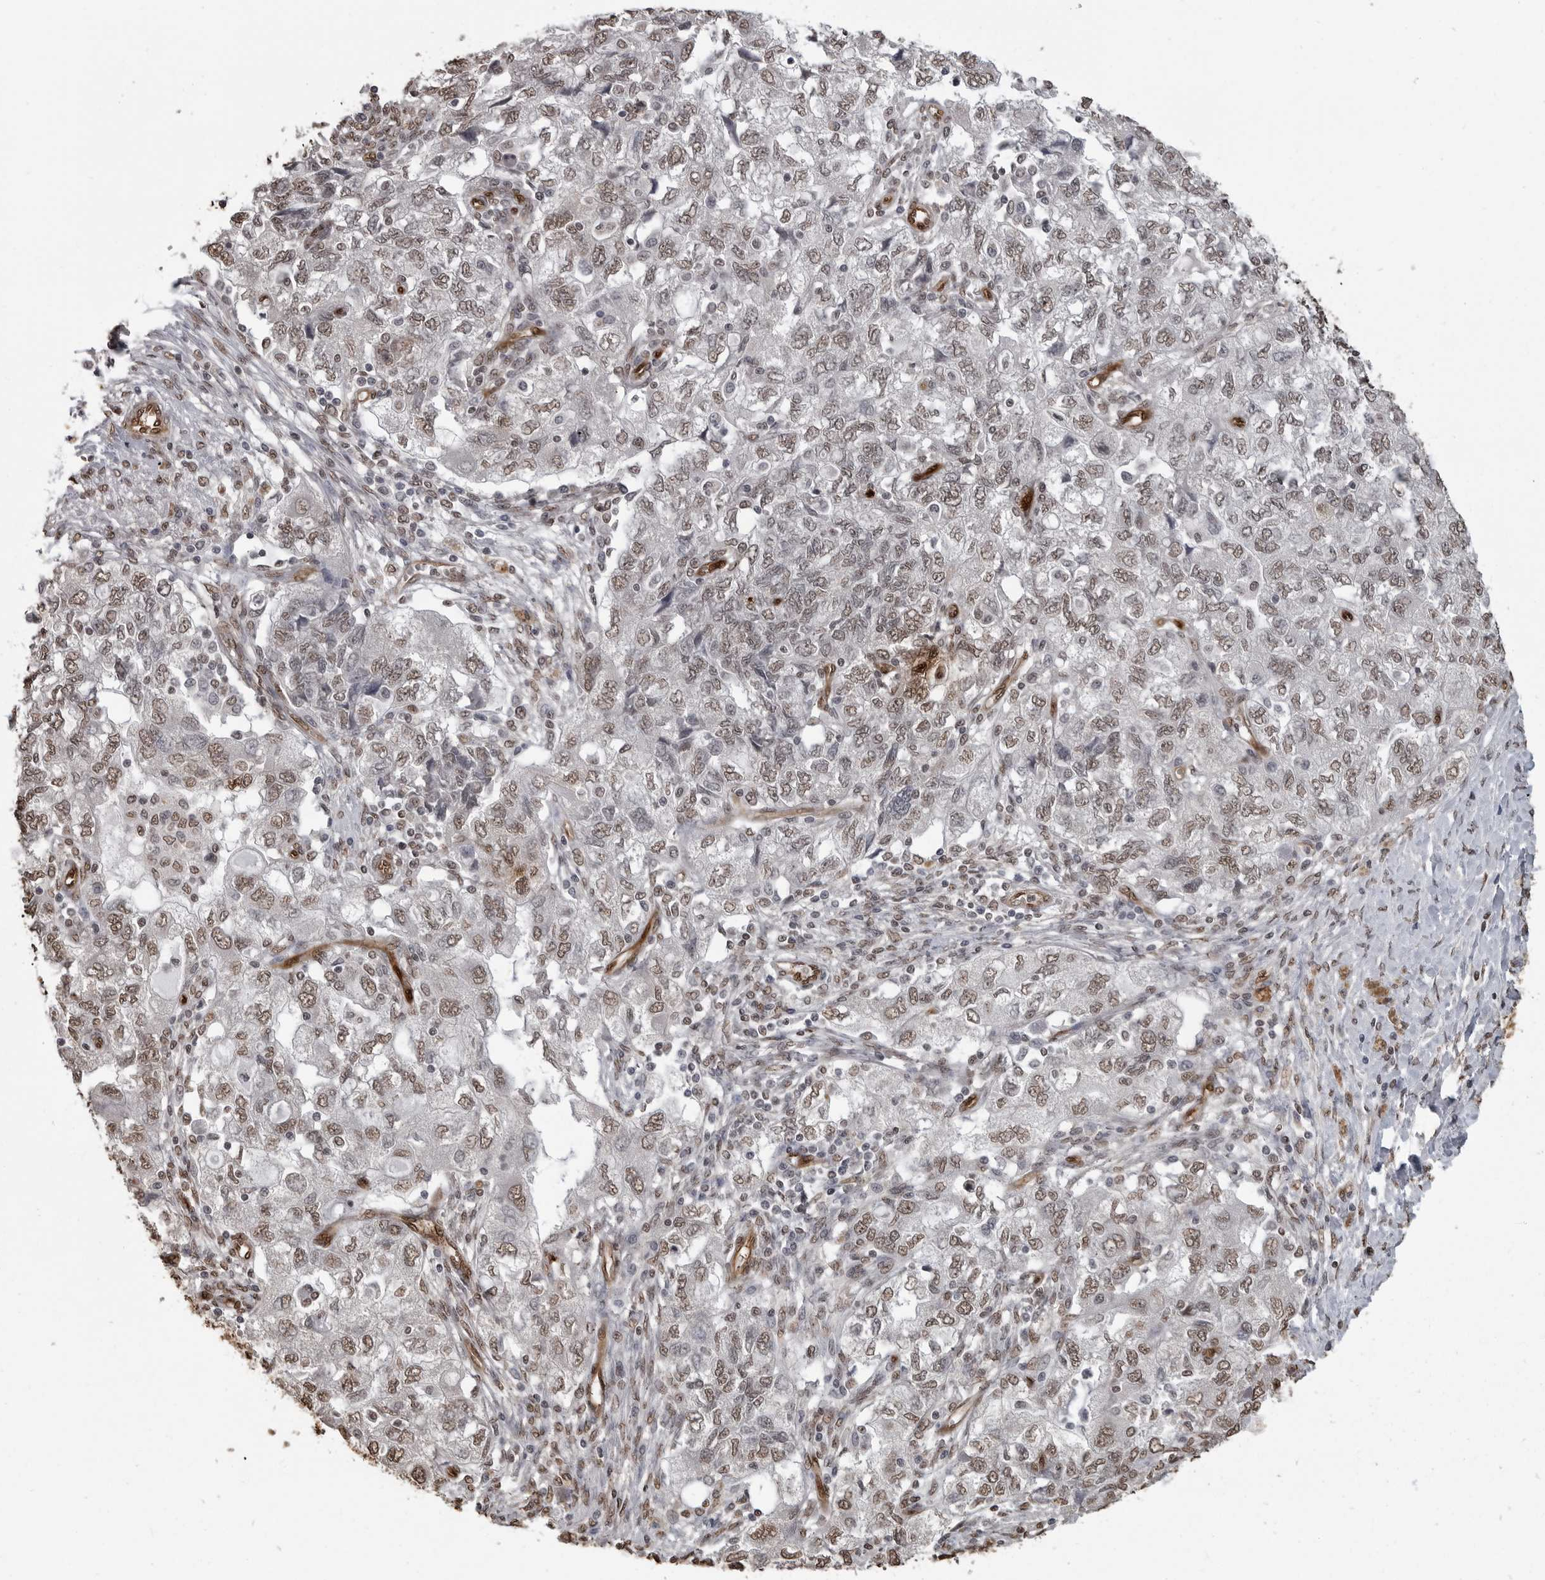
{"staining": {"intensity": "weak", "quantity": ">75%", "location": "nuclear"}, "tissue": "ovarian cancer", "cell_type": "Tumor cells", "image_type": "cancer", "snomed": [{"axis": "morphology", "description": "Carcinoma, NOS"}, {"axis": "morphology", "description": "Cystadenocarcinoma, serous, NOS"}, {"axis": "topography", "description": "Ovary"}], "caption": "Immunohistochemical staining of carcinoma (ovarian) displays low levels of weak nuclear protein expression in approximately >75% of tumor cells.", "gene": "SMAD2", "patient": {"sex": "female", "age": 69}}